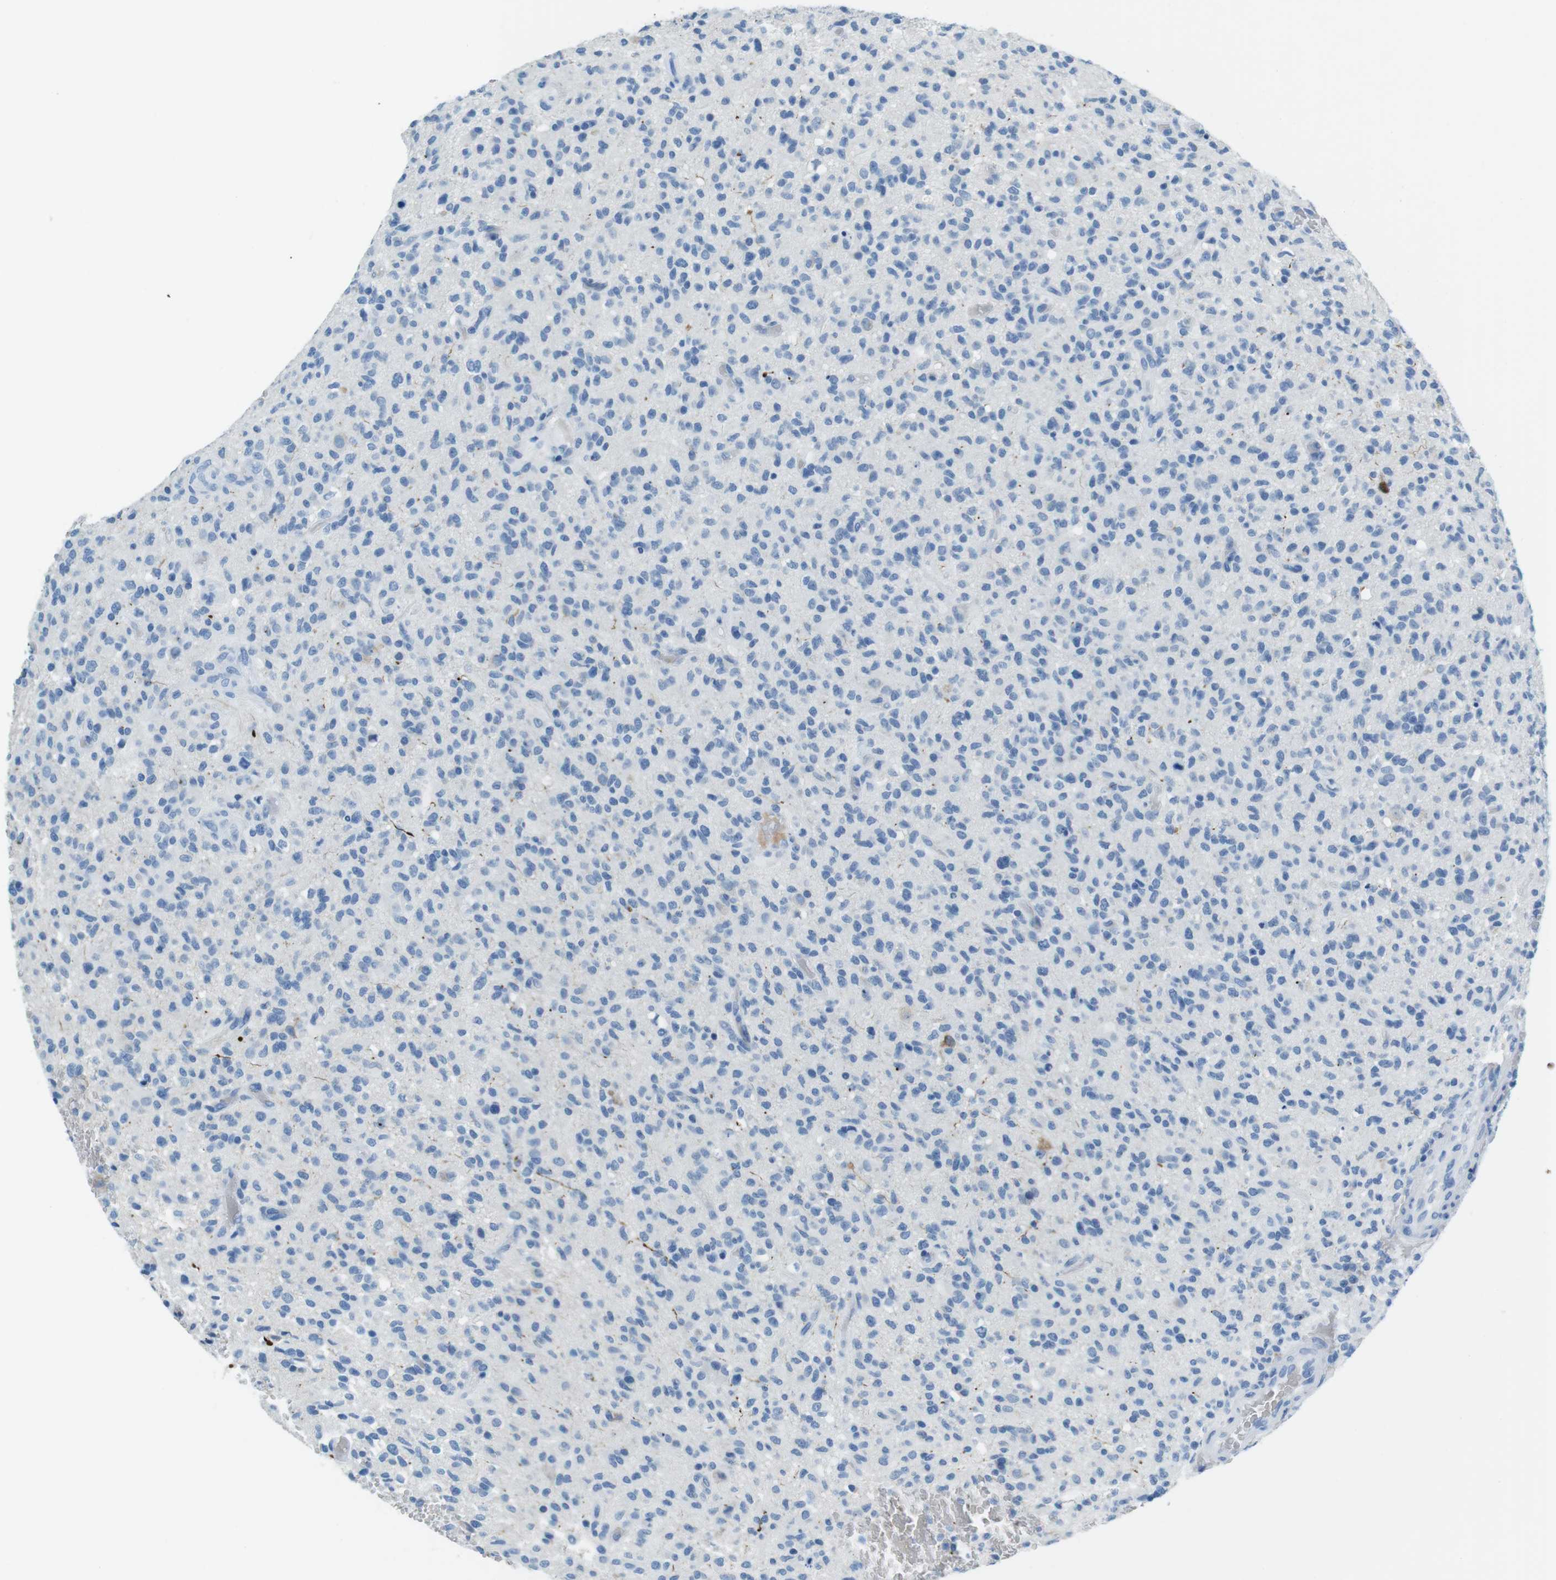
{"staining": {"intensity": "negative", "quantity": "none", "location": "none"}, "tissue": "glioma", "cell_type": "Tumor cells", "image_type": "cancer", "snomed": [{"axis": "morphology", "description": "Glioma, malignant, High grade"}, {"axis": "topography", "description": "Brain"}], "caption": "This is a image of immunohistochemistry (IHC) staining of malignant glioma (high-grade), which shows no expression in tumor cells.", "gene": "TFAP2C", "patient": {"sex": "male", "age": 71}}